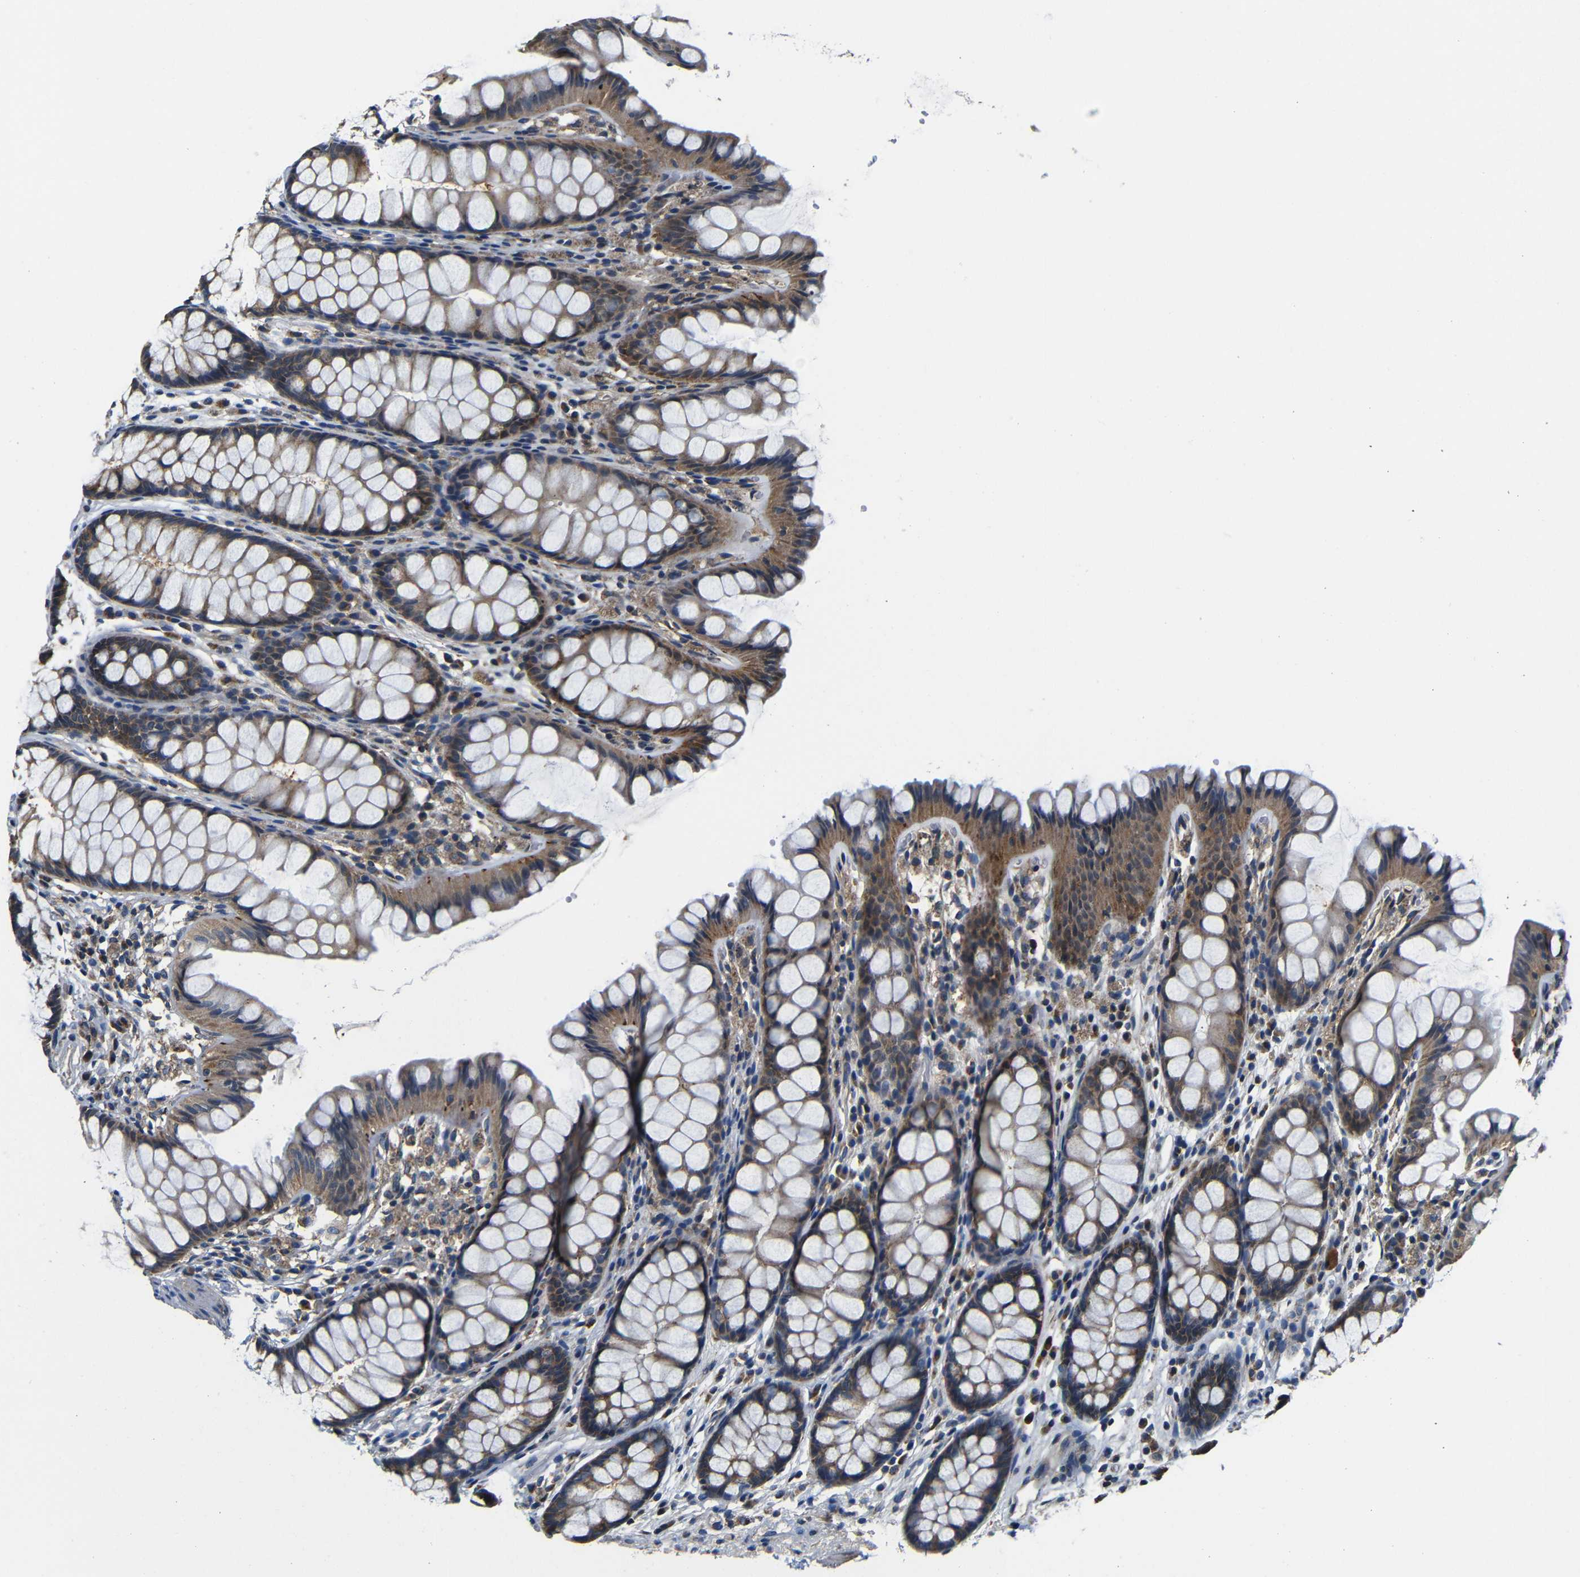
{"staining": {"intensity": "negative", "quantity": "none", "location": "none"}, "tissue": "colon", "cell_type": "Endothelial cells", "image_type": "normal", "snomed": [{"axis": "morphology", "description": "Normal tissue, NOS"}, {"axis": "topography", "description": "Colon"}], "caption": "Immunohistochemistry image of normal human colon stained for a protein (brown), which shows no expression in endothelial cells. Nuclei are stained in blue.", "gene": "FKBP14", "patient": {"sex": "female", "age": 55}}